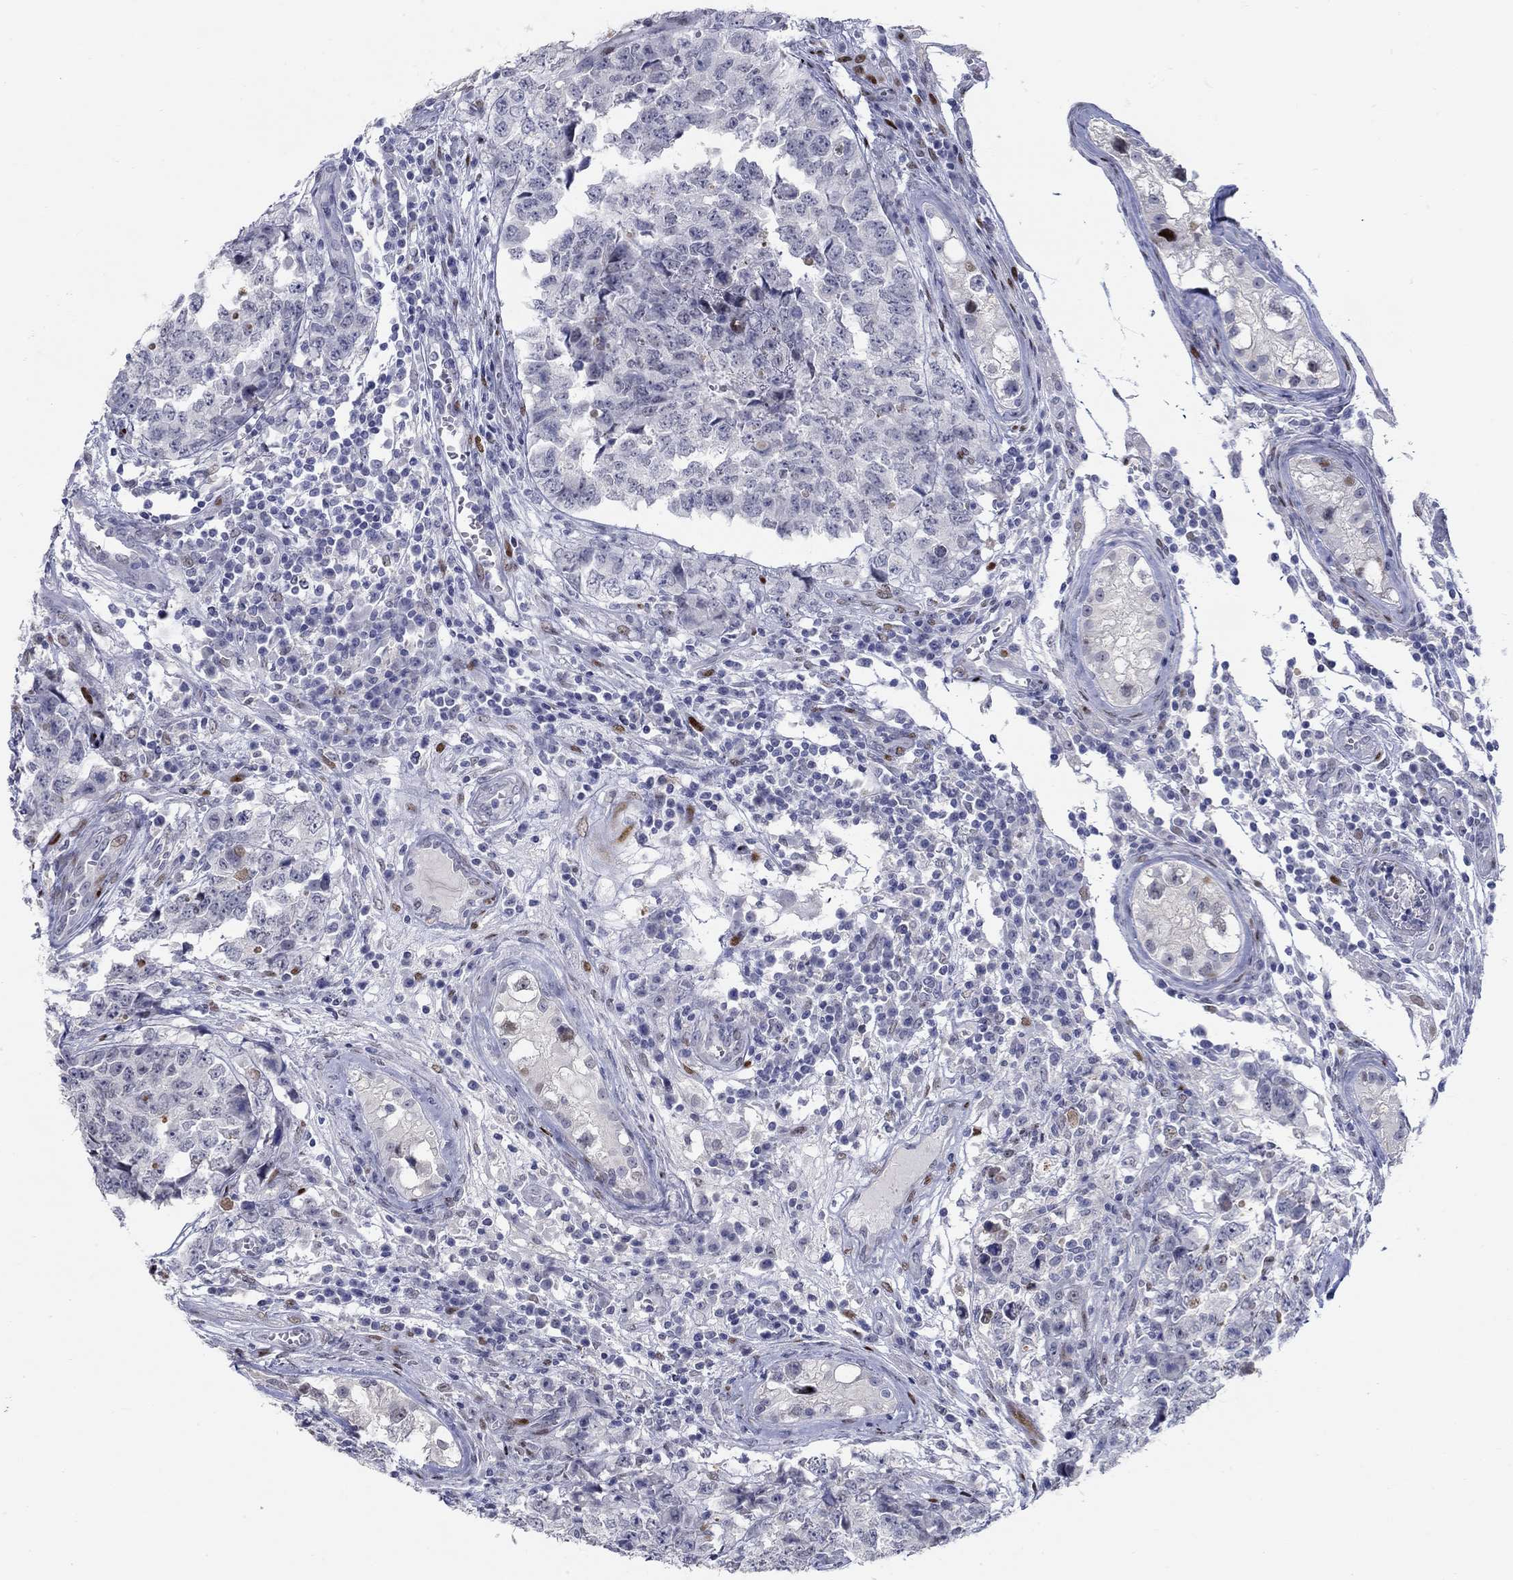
{"staining": {"intensity": "negative", "quantity": "none", "location": "none"}, "tissue": "testis cancer", "cell_type": "Tumor cells", "image_type": "cancer", "snomed": [{"axis": "morphology", "description": "Carcinoma, Embryonal, NOS"}, {"axis": "topography", "description": "Testis"}], "caption": "Tumor cells are negative for protein expression in human embryonal carcinoma (testis).", "gene": "RAPGEF5", "patient": {"sex": "male", "age": 23}}